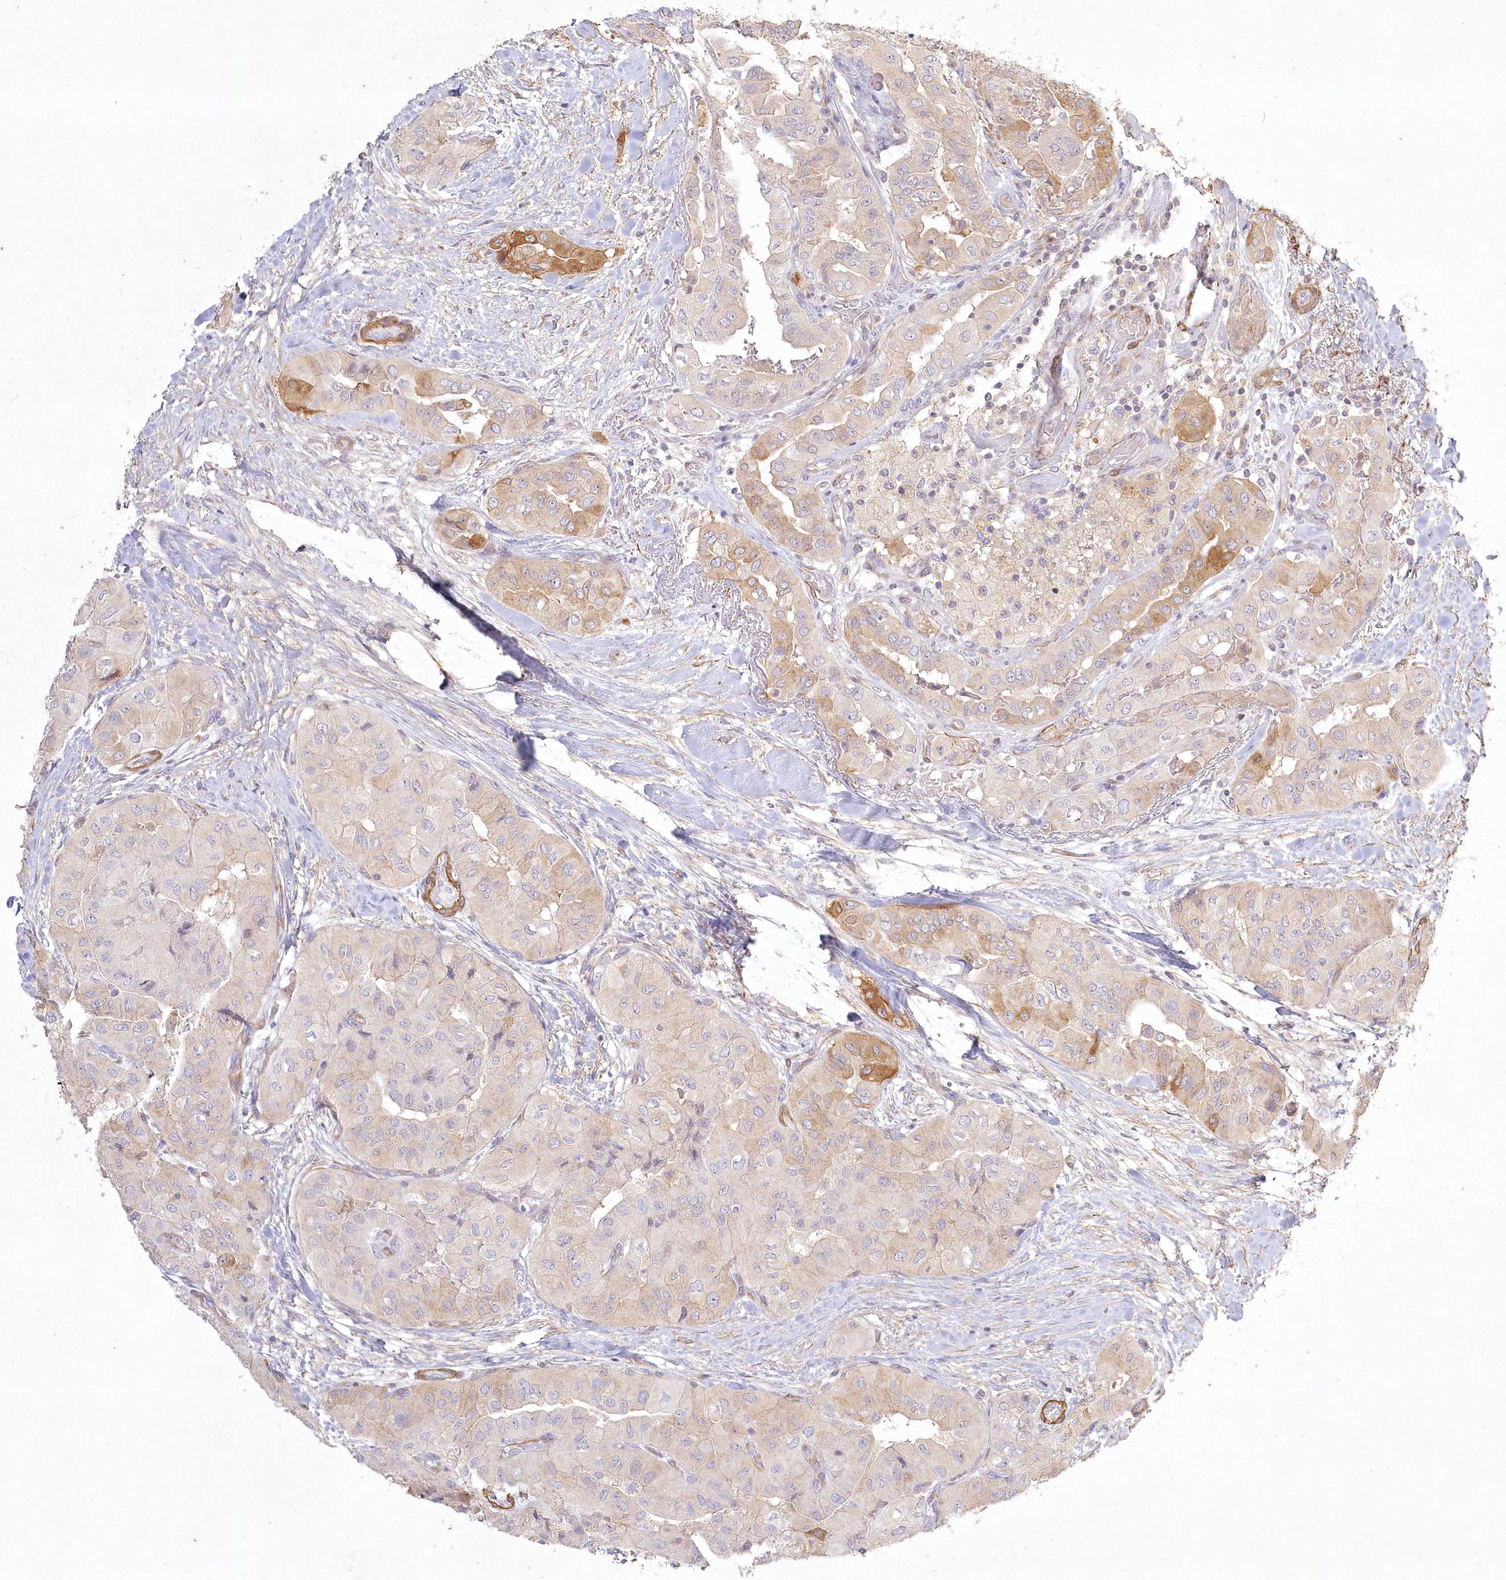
{"staining": {"intensity": "moderate", "quantity": "<25%", "location": "cytoplasmic/membranous"}, "tissue": "thyroid cancer", "cell_type": "Tumor cells", "image_type": "cancer", "snomed": [{"axis": "morphology", "description": "Papillary adenocarcinoma, NOS"}, {"axis": "topography", "description": "Thyroid gland"}], "caption": "Thyroid cancer (papillary adenocarcinoma) was stained to show a protein in brown. There is low levels of moderate cytoplasmic/membranous expression in about <25% of tumor cells.", "gene": "INPP4B", "patient": {"sex": "female", "age": 59}}